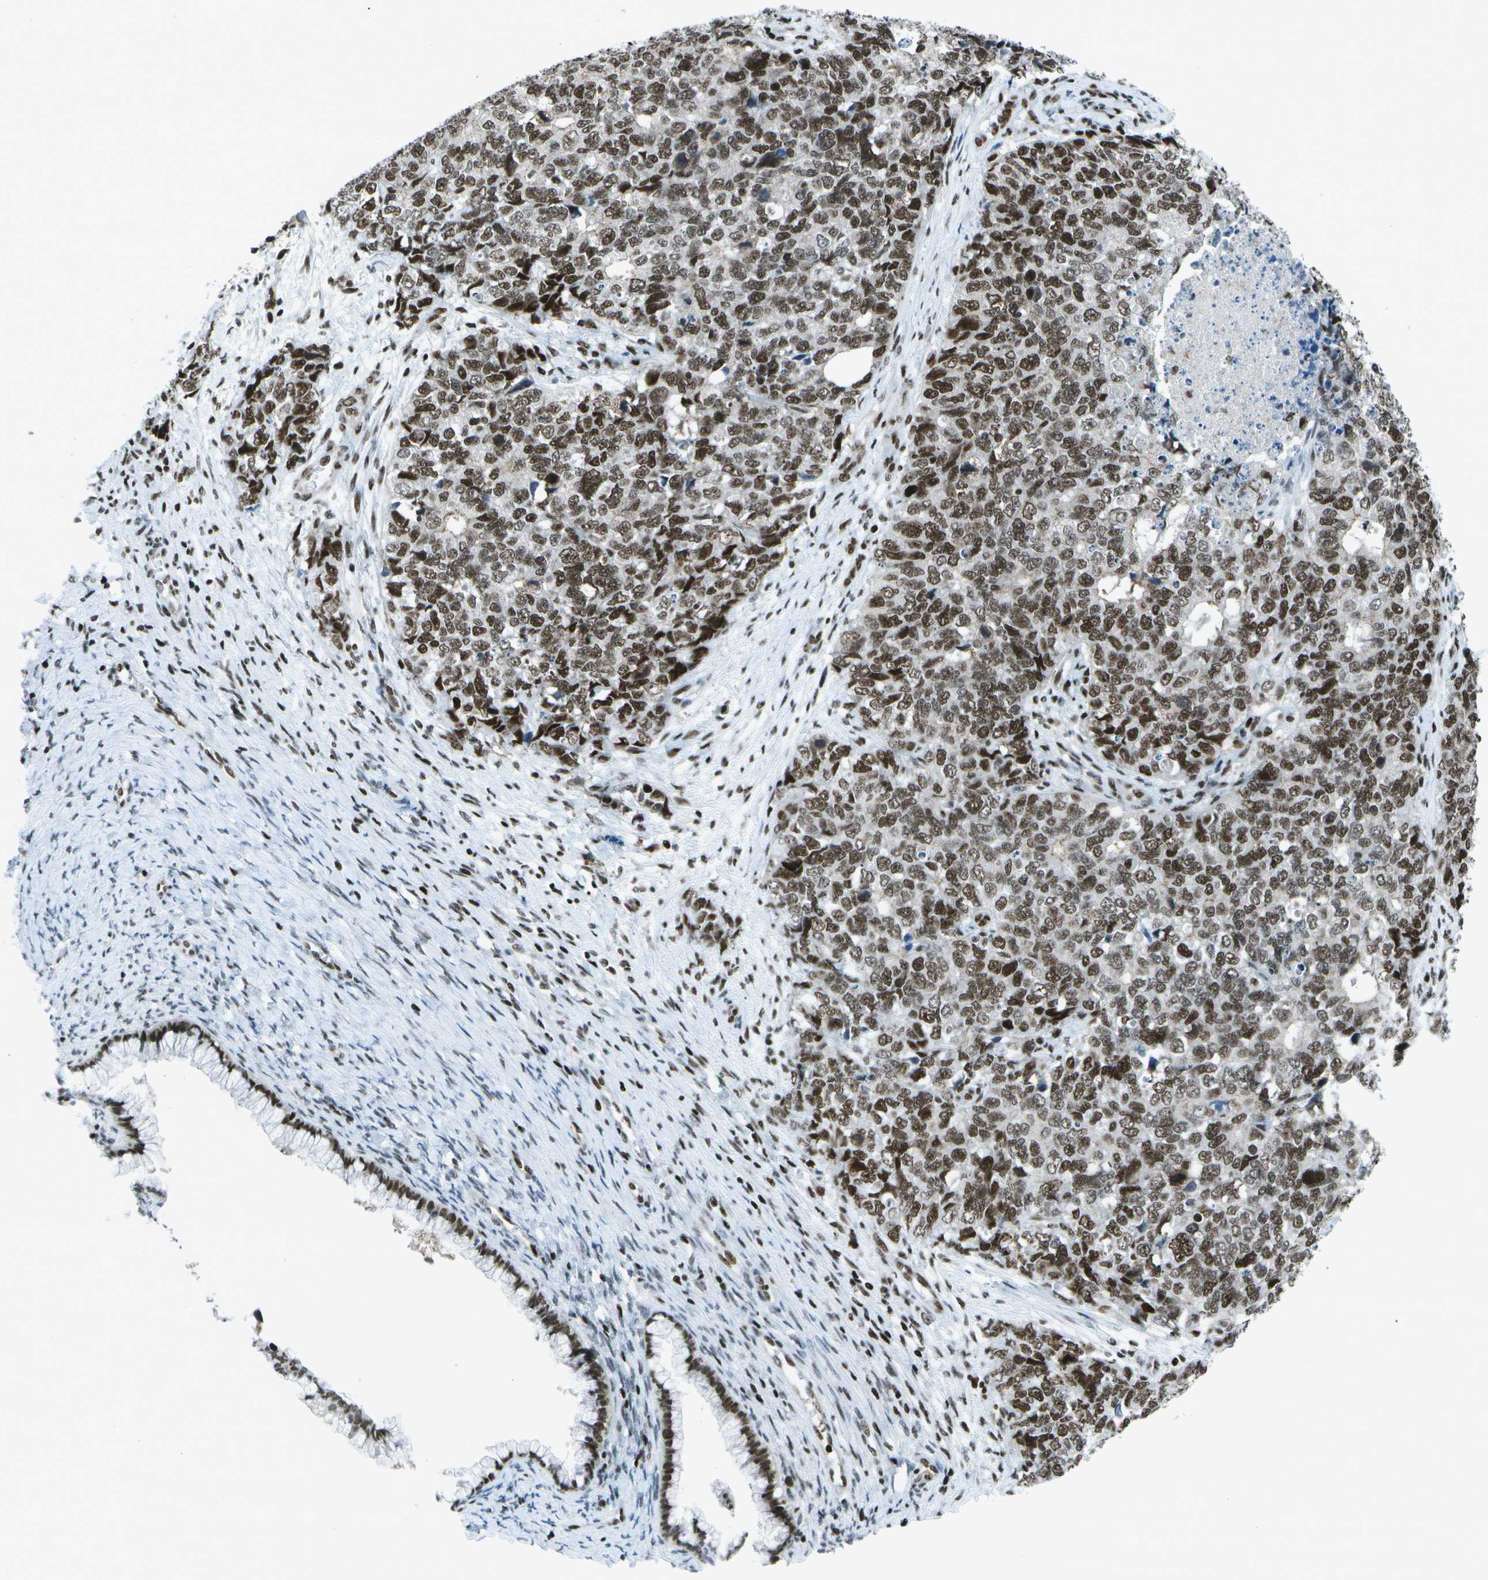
{"staining": {"intensity": "strong", "quantity": ">75%", "location": "nuclear"}, "tissue": "cervical cancer", "cell_type": "Tumor cells", "image_type": "cancer", "snomed": [{"axis": "morphology", "description": "Squamous cell carcinoma, NOS"}, {"axis": "topography", "description": "Cervix"}], "caption": "DAB (3,3'-diaminobenzidine) immunohistochemical staining of cervical cancer shows strong nuclear protein expression in approximately >75% of tumor cells.", "gene": "MTA2", "patient": {"sex": "female", "age": 63}}